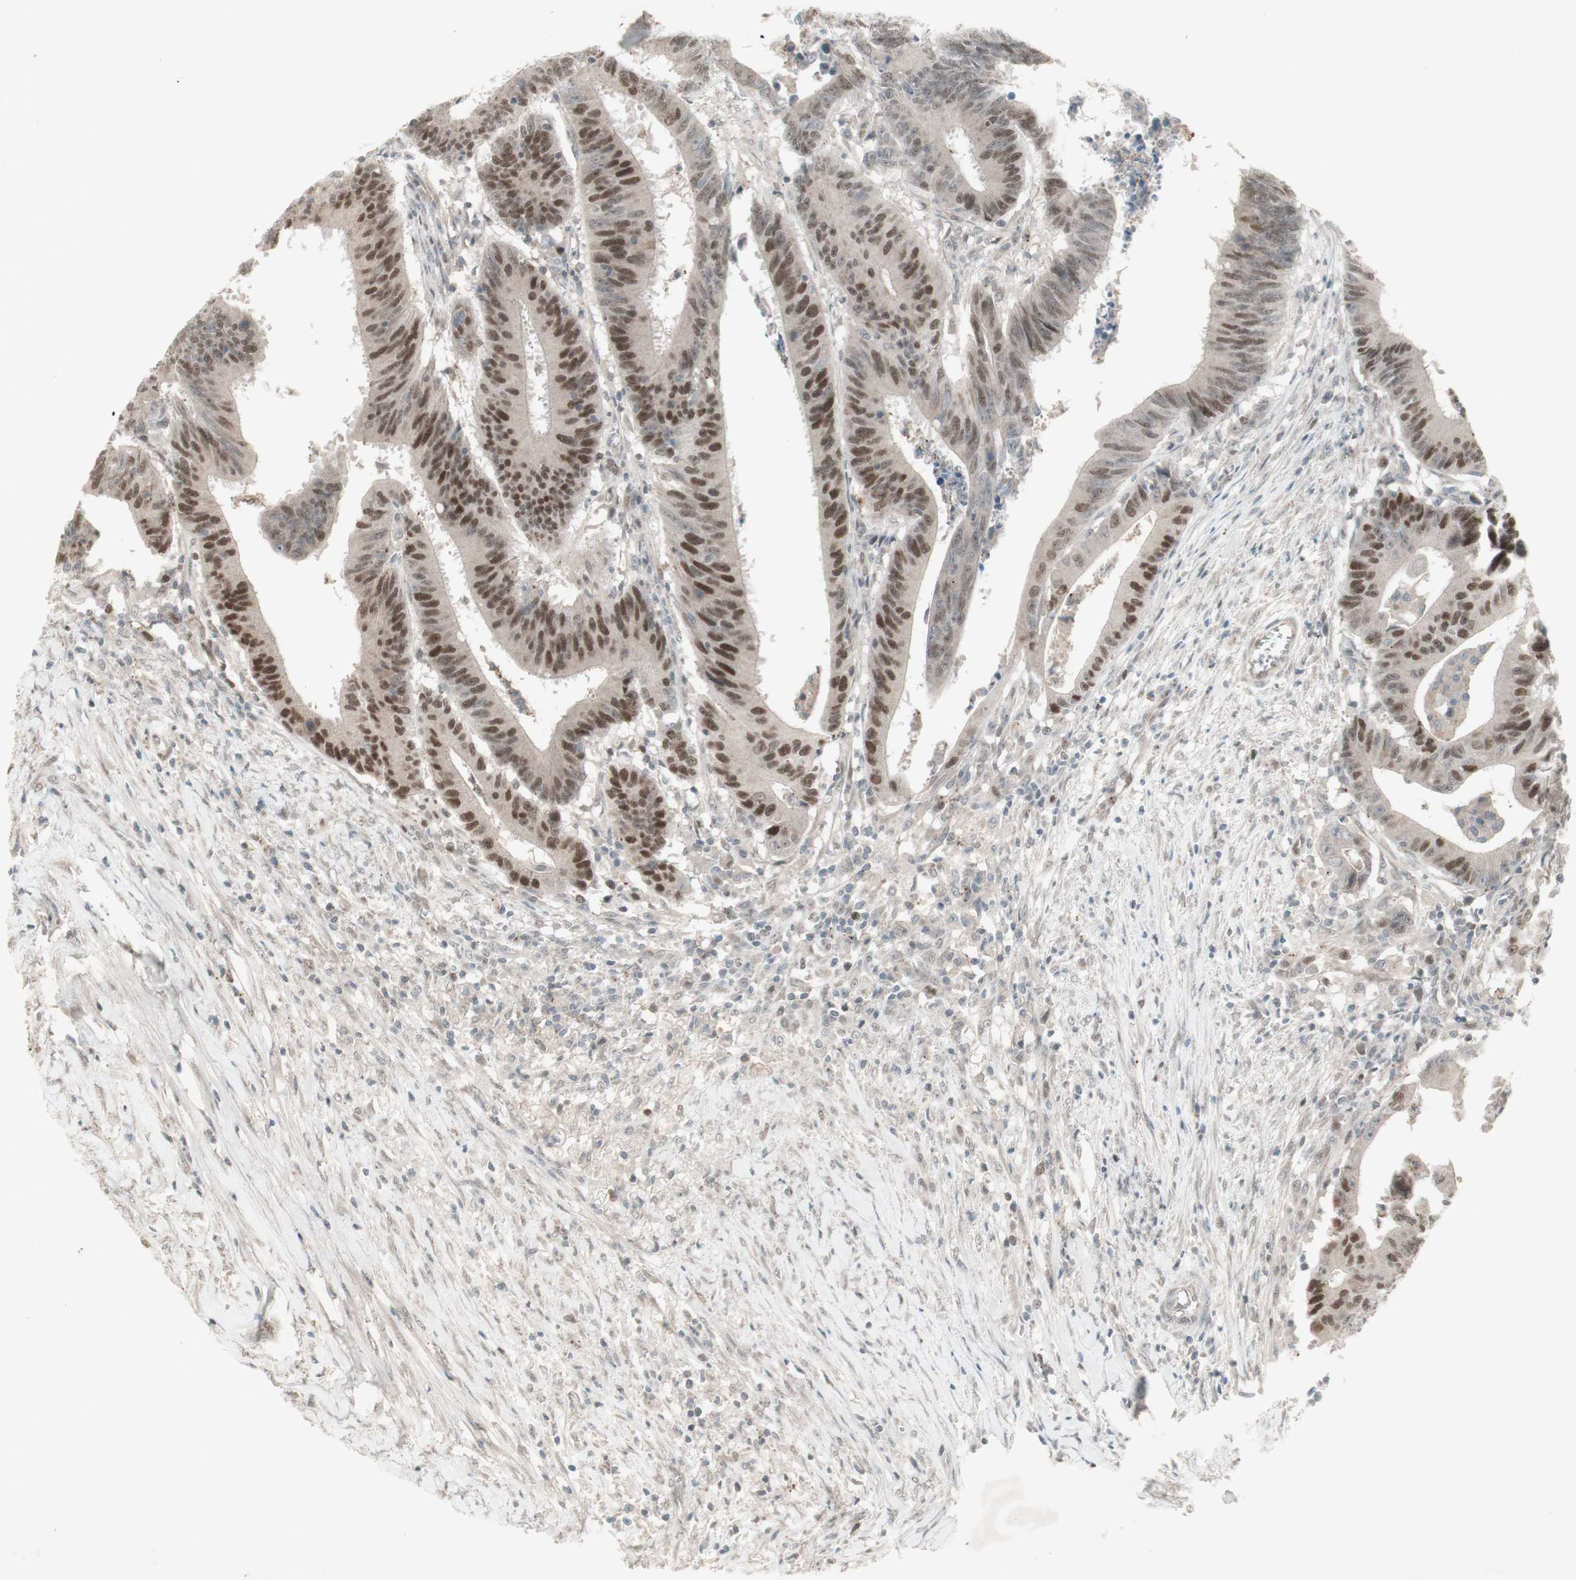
{"staining": {"intensity": "moderate", "quantity": "25%-75%", "location": "nuclear"}, "tissue": "colorectal cancer", "cell_type": "Tumor cells", "image_type": "cancer", "snomed": [{"axis": "morphology", "description": "Adenocarcinoma, NOS"}, {"axis": "topography", "description": "Colon"}], "caption": "This image demonstrates IHC staining of human colorectal adenocarcinoma, with medium moderate nuclear staining in approximately 25%-75% of tumor cells.", "gene": "MSH6", "patient": {"sex": "male", "age": 45}}